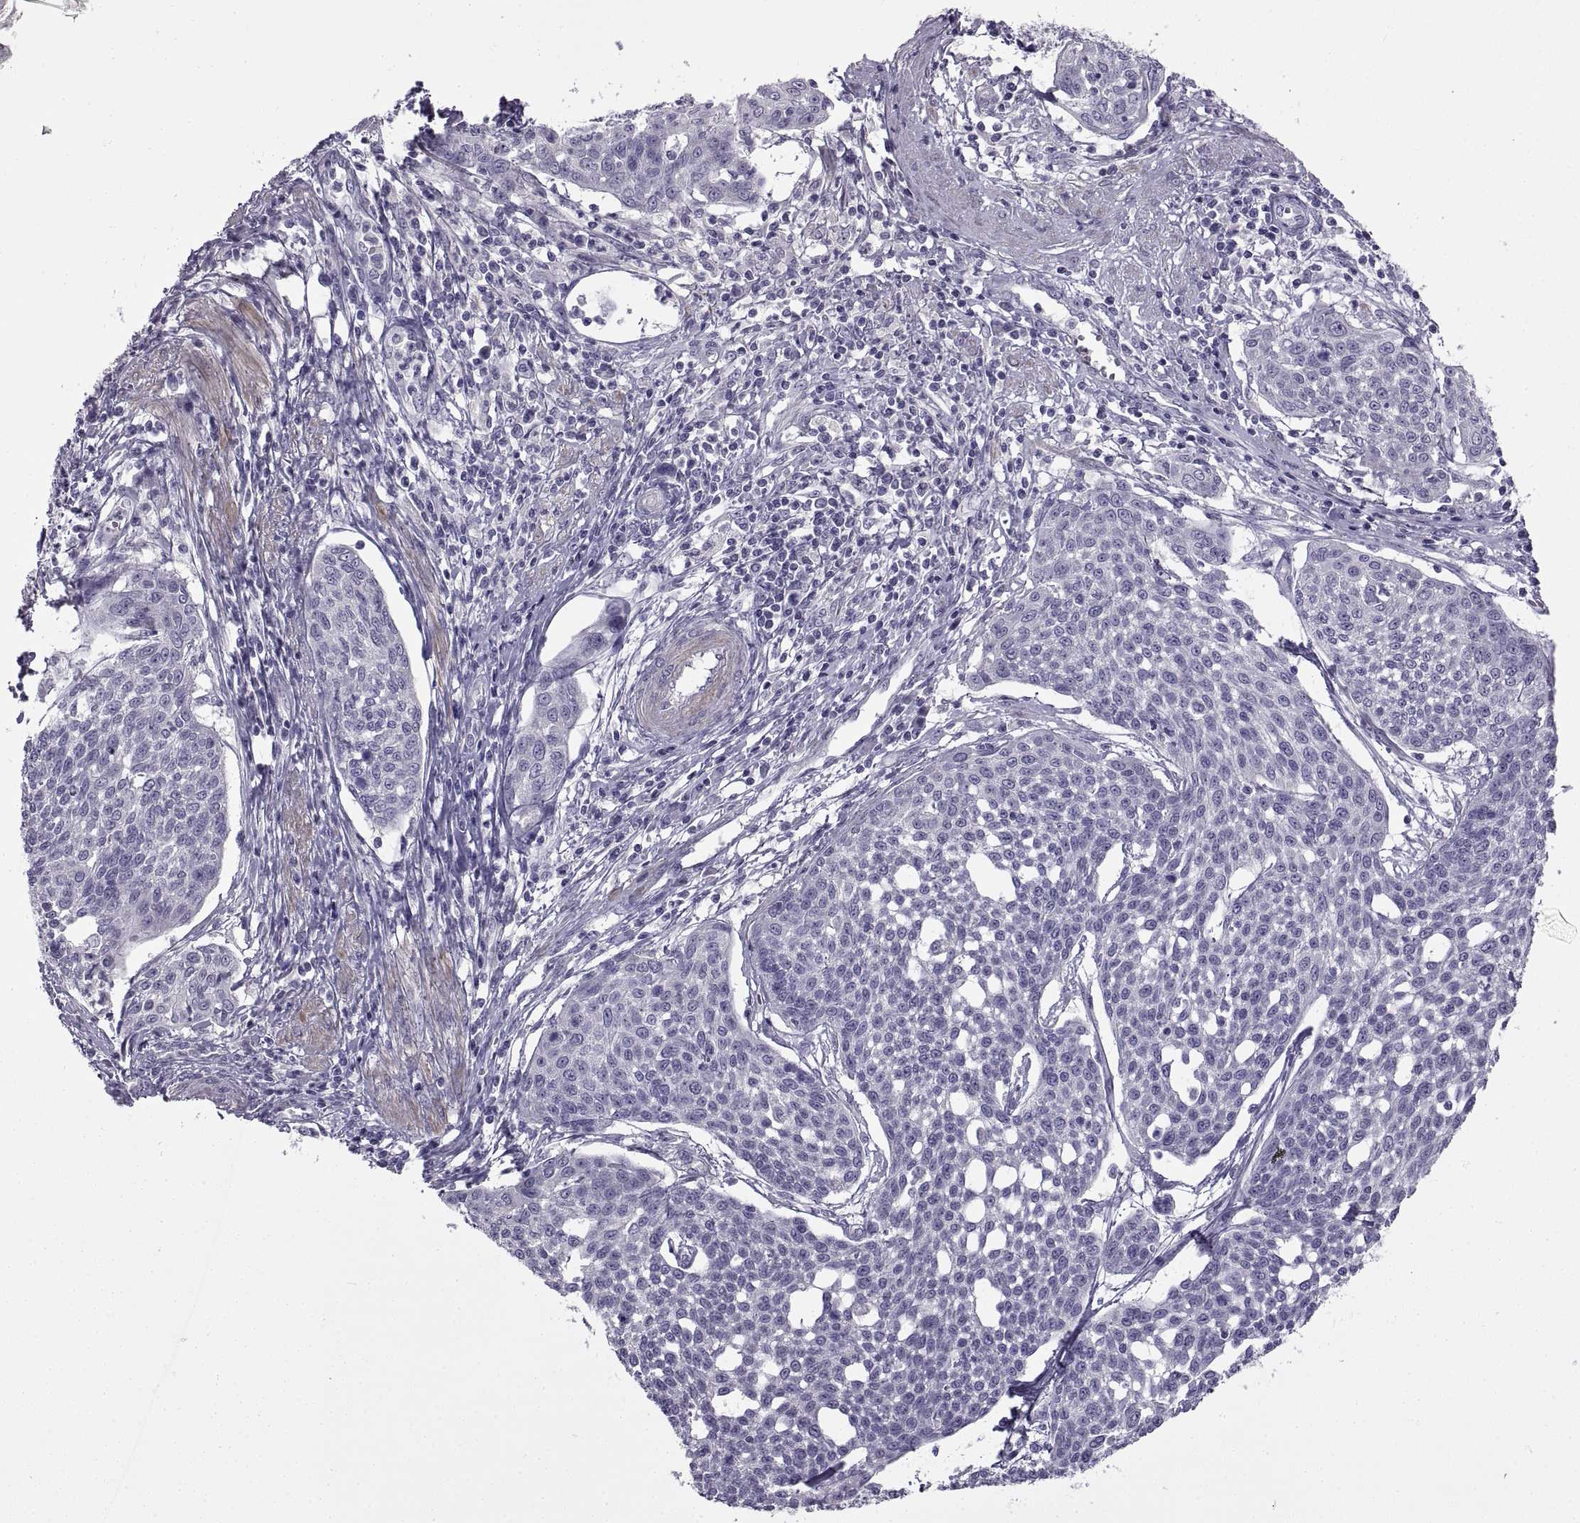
{"staining": {"intensity": "negative", "quantity": "none", "location": "none"}, "tissue": "cervical cancer", "cell_type": "Tumor cells", "image_type": "cancer", "snomed": [{"axis": "morphology", "description": "Squamous cell carcinoma, NOS"}, {"axis": "topography", "description": "Cervix"}], "caption": "A high-resolution image shows IHC staining of squamous cell carcinoma (cervical), which exhibits no significant expression in tumor cells.", "gene": "BSPH1", "patient": {"sex": "female", "age": 34}}